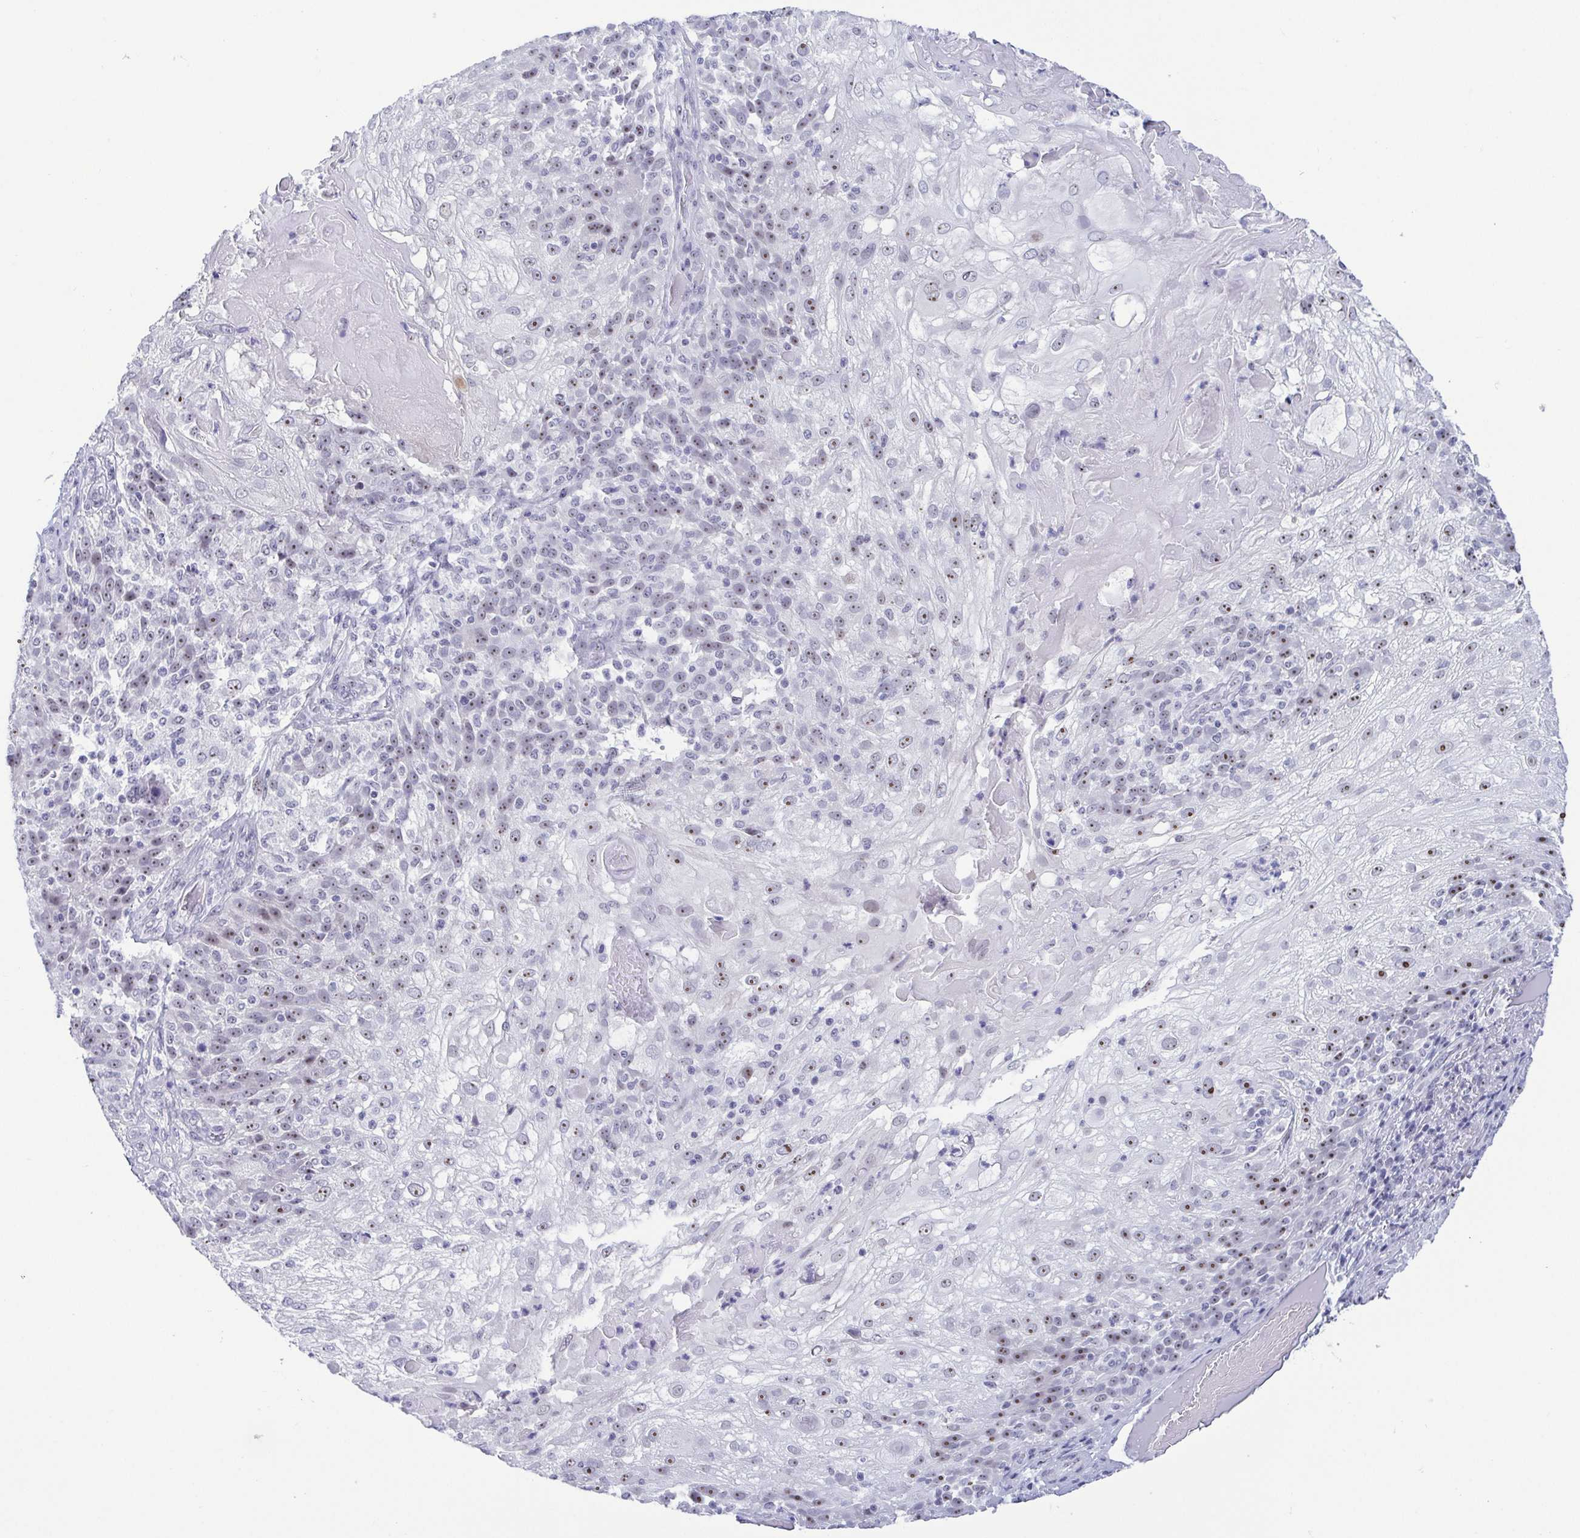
{"staining": {"intensity": "weak", "quantity": "<25%", "location": "nuclear"}, "tissue": "skin cancer", "cell_type": "Tumor cells", "image_type": "cancer", "snomed": [{"axis": "morphology", "description": "Normal tissue, NOS"}, {"axis": "morphology", "description": "Squamous cell carcinoma, NOS"}, {"axis": "topography", "description": "Skin"}], "caption": "This is an immunohistochemistry (IHC) image of human squamous cell carcinoma (skin). There is no staining in tumor cells.", "gene": "BZW1", "patient": {"sex": "female", "age": 83}}